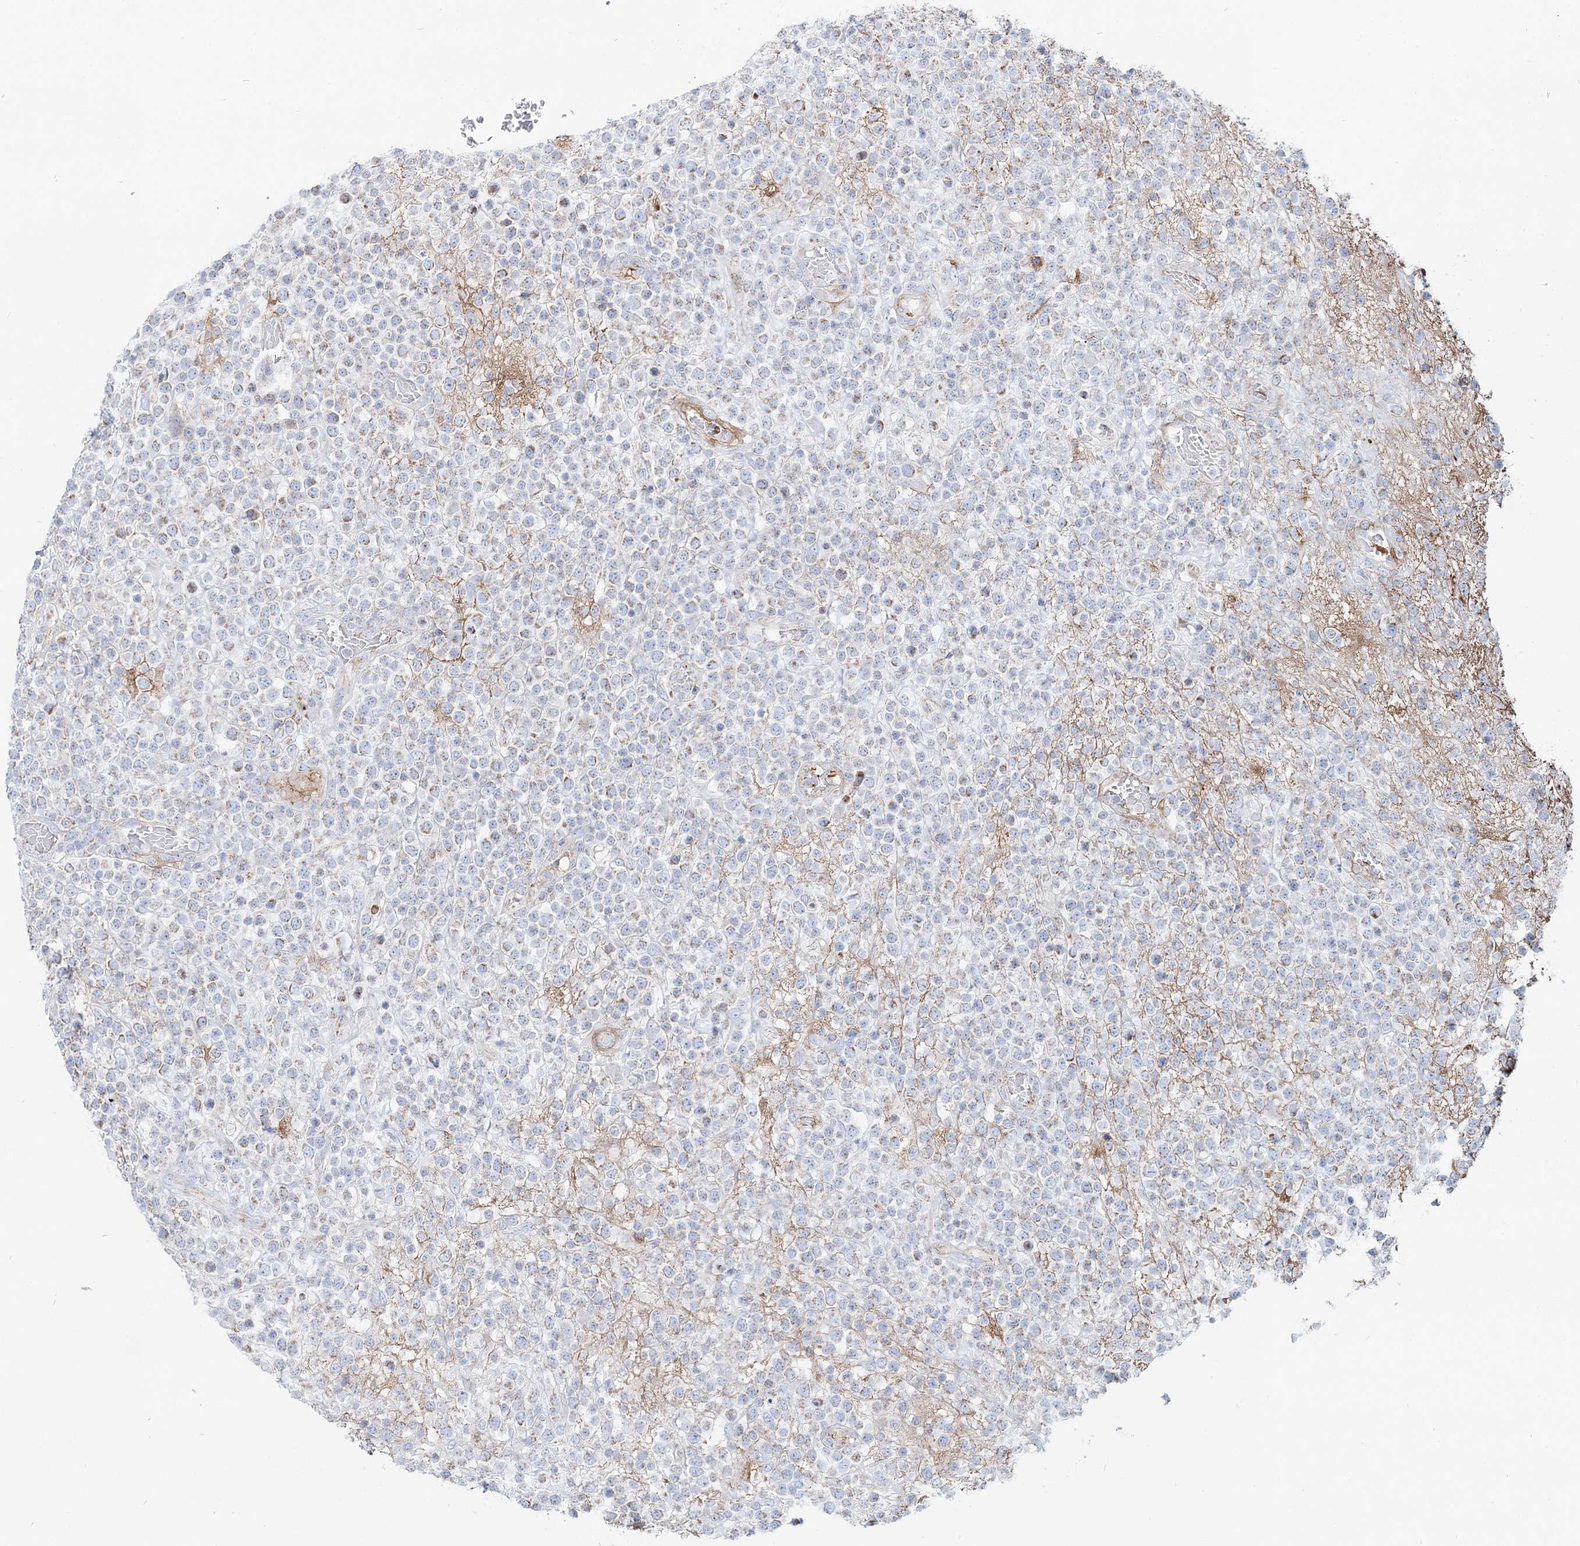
{"staining": {"intensity": "weak", "quantity": "<25%", "location": "cytoplasmic/membranous"}, "tissue": "lymphoma", "cell_type": "Tumor cells", "image_type": "cancer", "snomed": [{"axis": "morphology", "description": "Malignant lymphoma, non-Hodgkin's type, High grade"}, {"axis": "topography", "description": "Colon"}], "caption": "High-grade malignant lymphoma, non-Hodgkin's type was stained to show a protein in brown. There is no significant staining in tumor cells.", "gene": "MCCC2", "patient": {"sex": "female", "age": 53}}